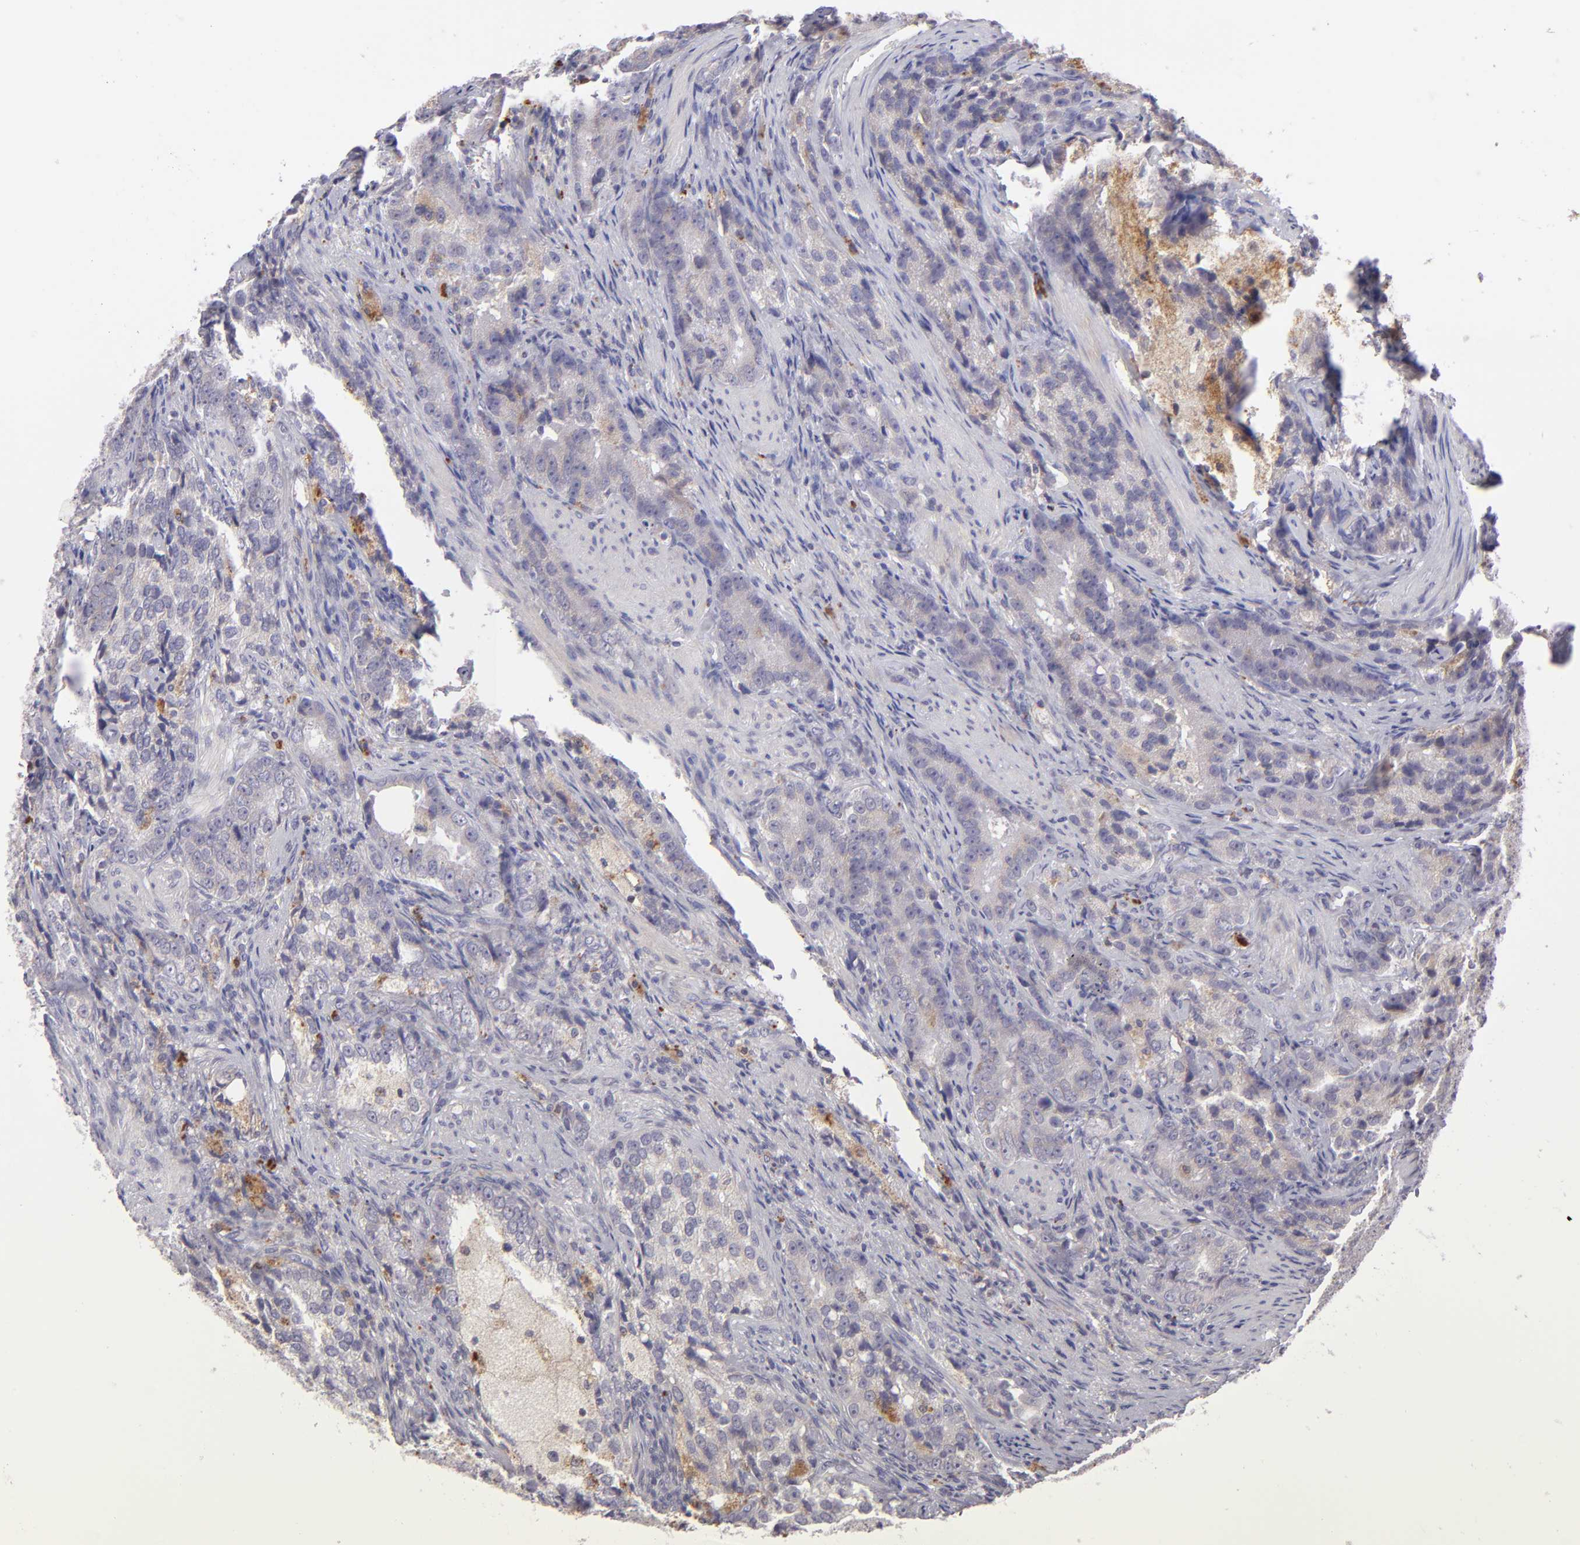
{"staining": {"intensity": "weak", "quantity": "25%-75%", "location": "cytoplasmic/membranous"}, "tissue": "prostate cancer", "cell_type": "Tumor cells", "image_type": "cancer", "snomed": [{"axis": "morphology", "description": "Adenocarcinoma, High grade"}, {"axis": "topography", "description": "Prostate"}], "caption": "Human prostate high-grade adenocarcinoma stained for a protein (brown) reveals weak cytoplasmic/membranous positive staining in about 25%-75% of tumor cells.", "gene": "TRAF3", "patient": {"sex": "male", "age": 63}}